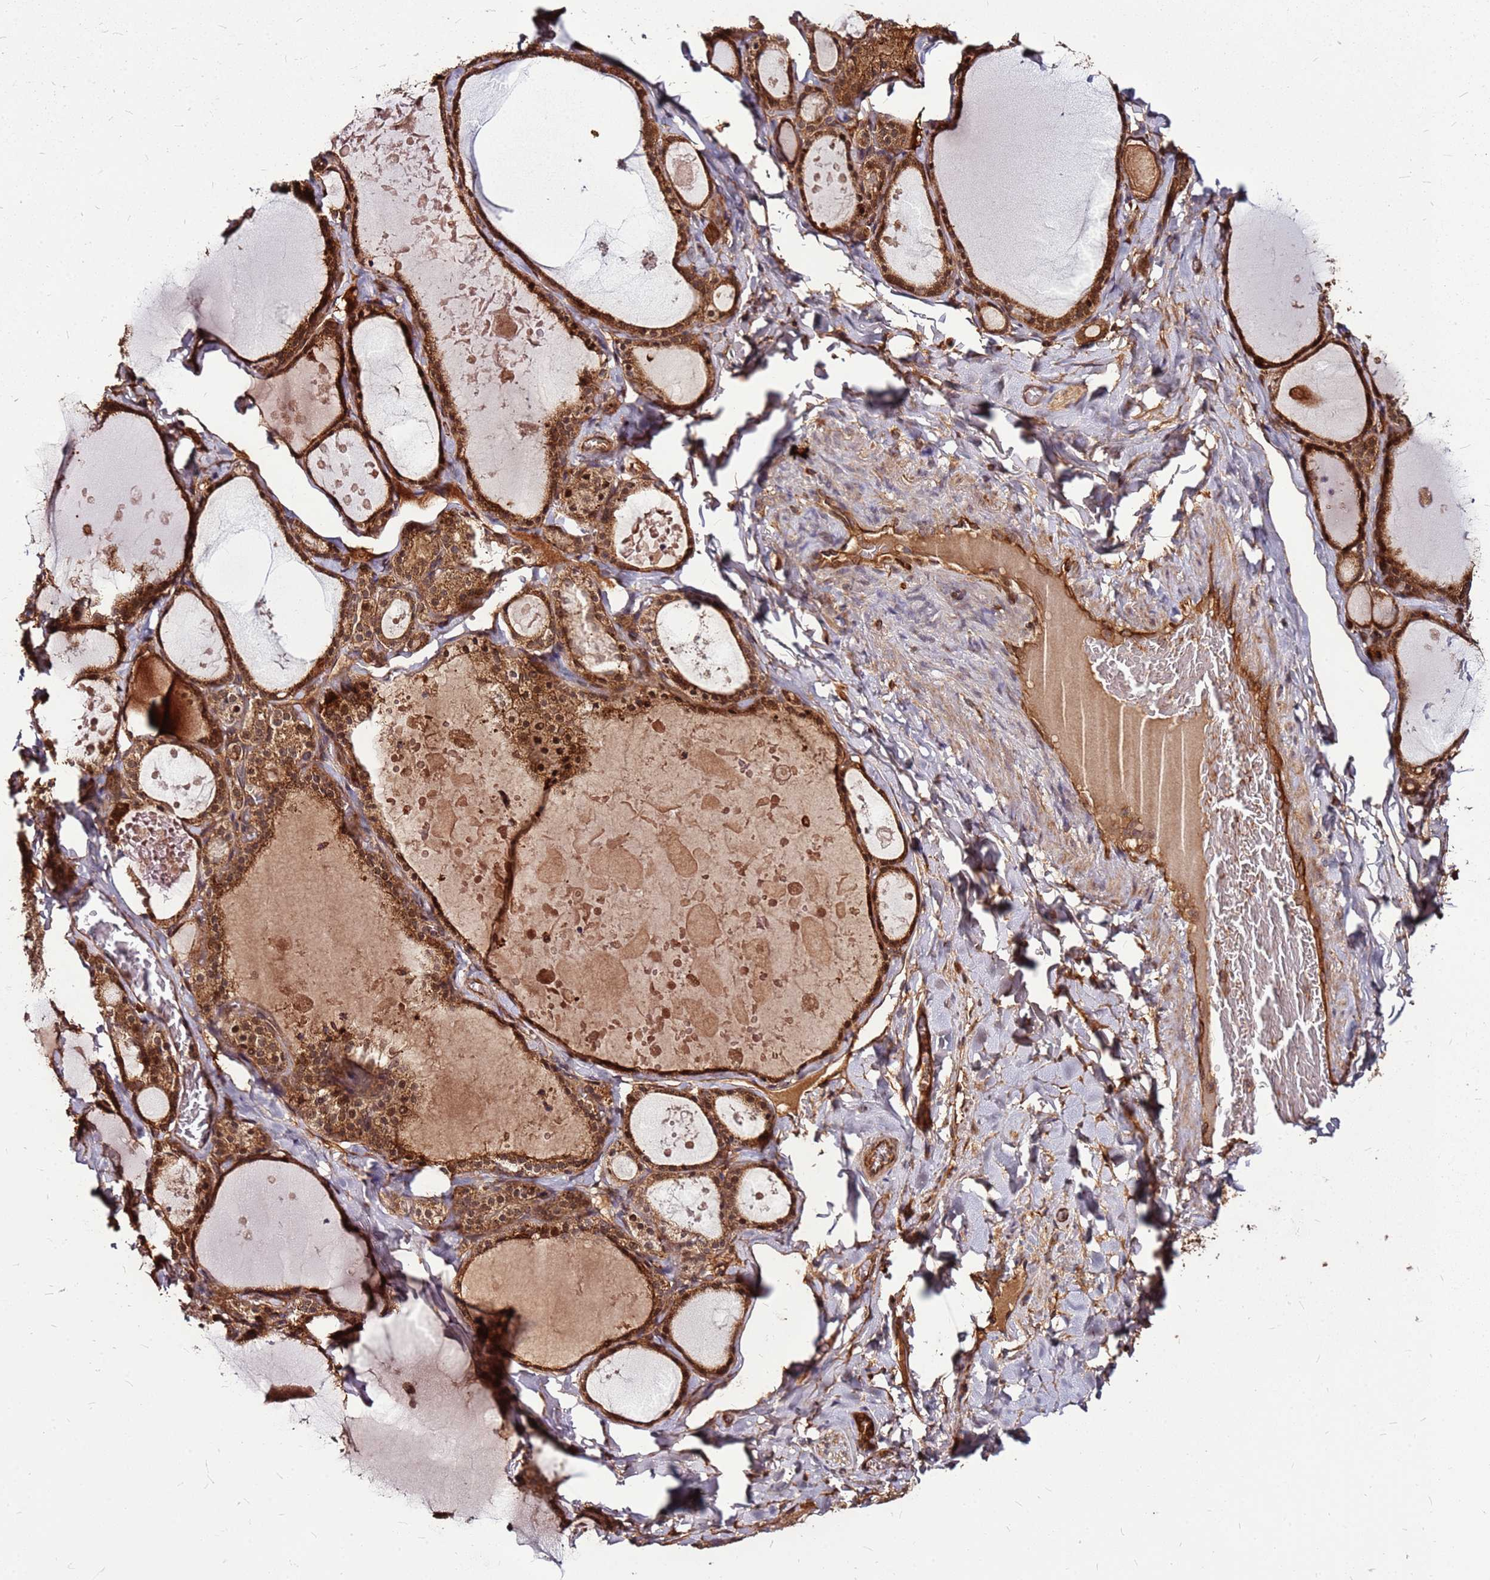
{"staining": {"intensity": "strong", "quantity": ">75%", "location": "cytoplasmic/membranous,nuclear"}, "tissue": "thyroid gland", "cell_type": "Glandular cells", "image_type": "normal", "snomed": [{"axis": "morphology", "description": "Normal tissue, NOS"}, {"axis": "topography", "description": "Thyroid gland"}], "caption": "Thyroid gland stained for a protein (brown) reveals strong cytoplasmic/membranous,nuclear positive staining in about >75% of glandular cells.", "gene": "LYPLAL1", "patient": {"sex": "male", "age": 56}}